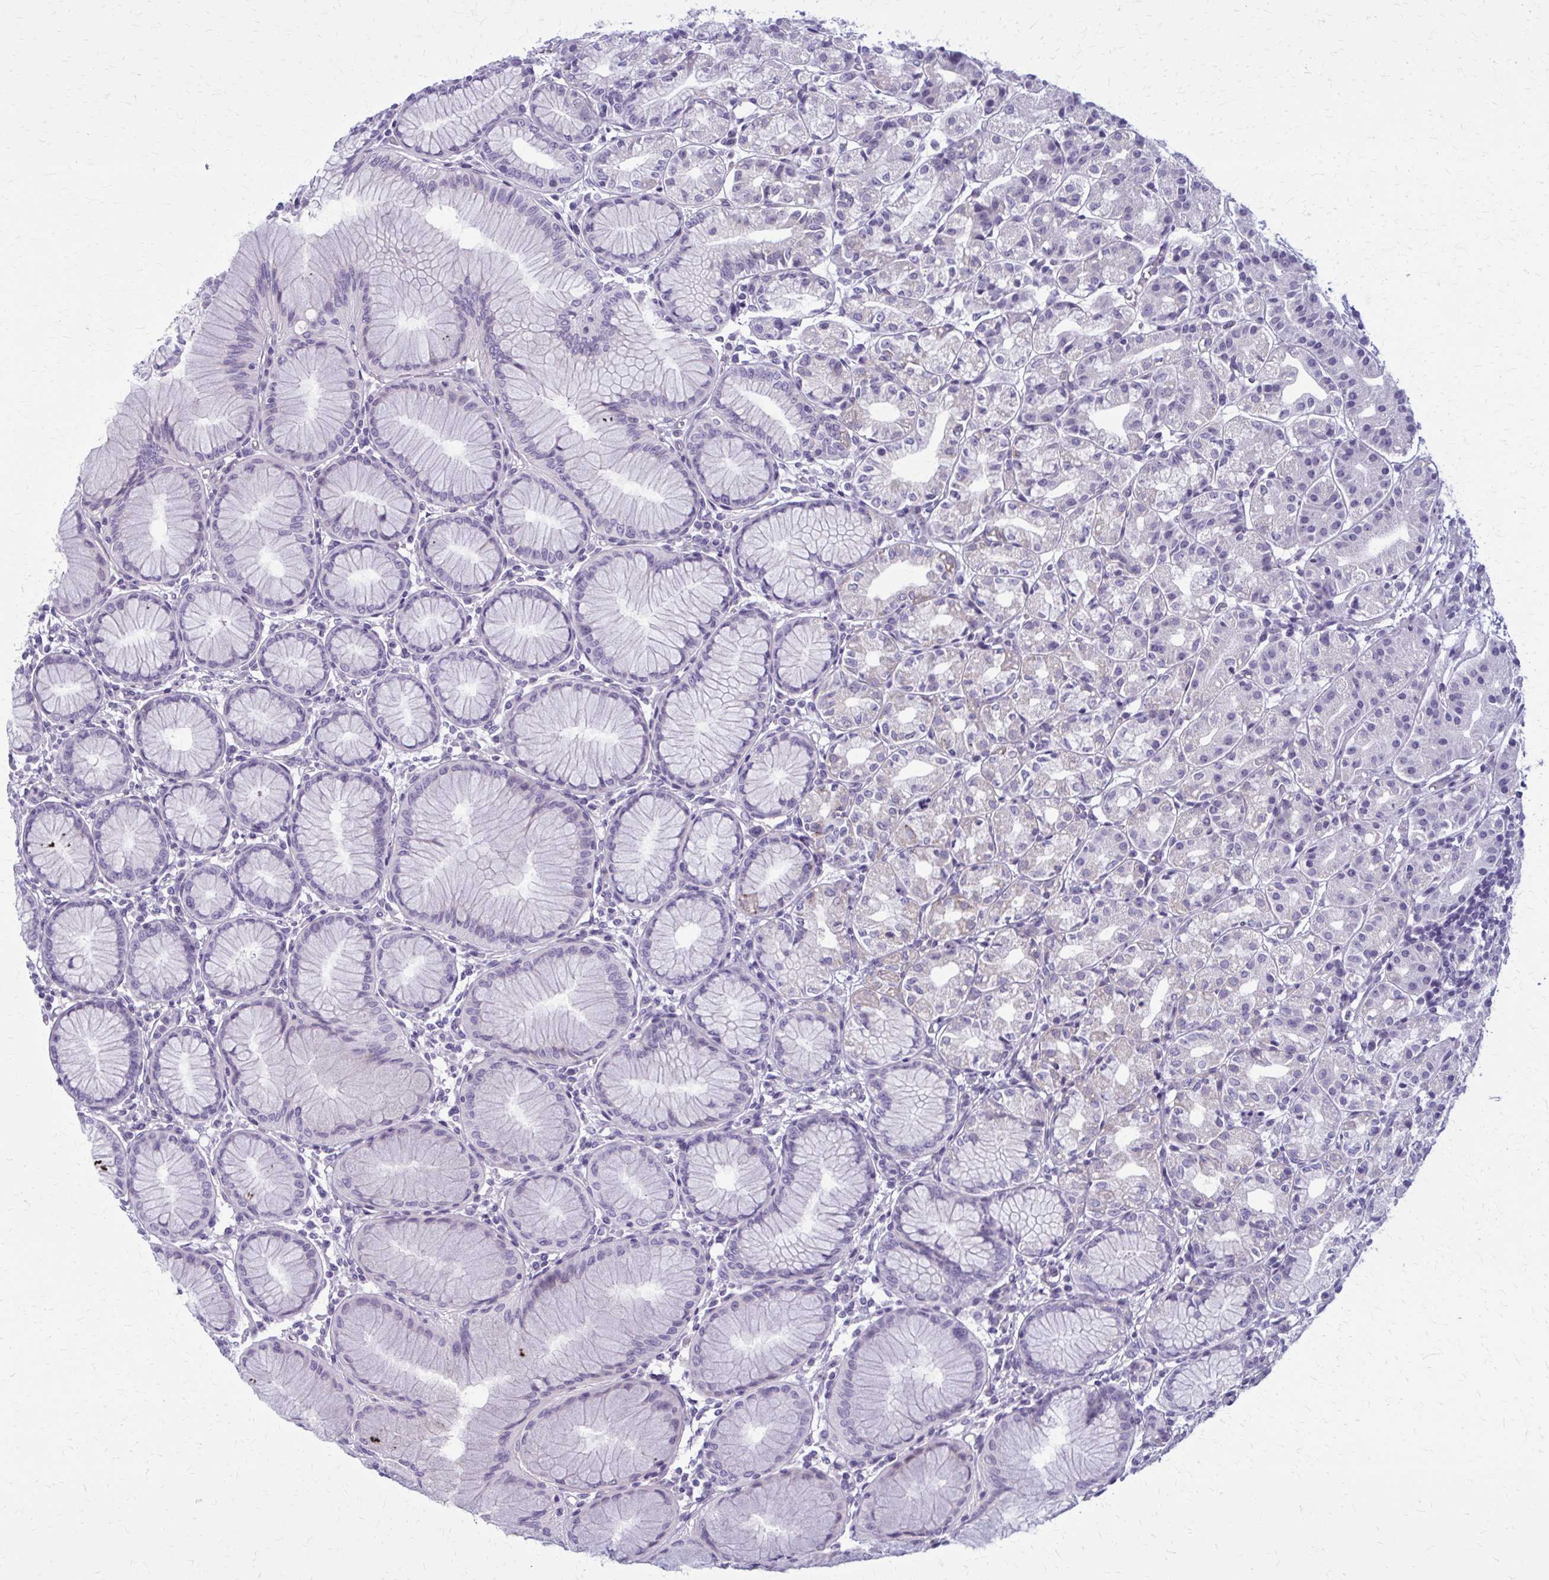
{"staining": {"intensity": "negative", "quantity": "none", "location": "none"}, "tissue": "stomach", "cell_type": "Glandular cells", "image_type": "normal", "snomed": [{"axis": "morphology", "description": "Normal tissue, NOS"}, {"axis": "topography", "description": "Stomach"}], "caption": "The histopathology image demonstrates no staining of glandular cells in benign stomach.", "gene": "CASQ2", "patient": {"sex": "female", "age": 57}}